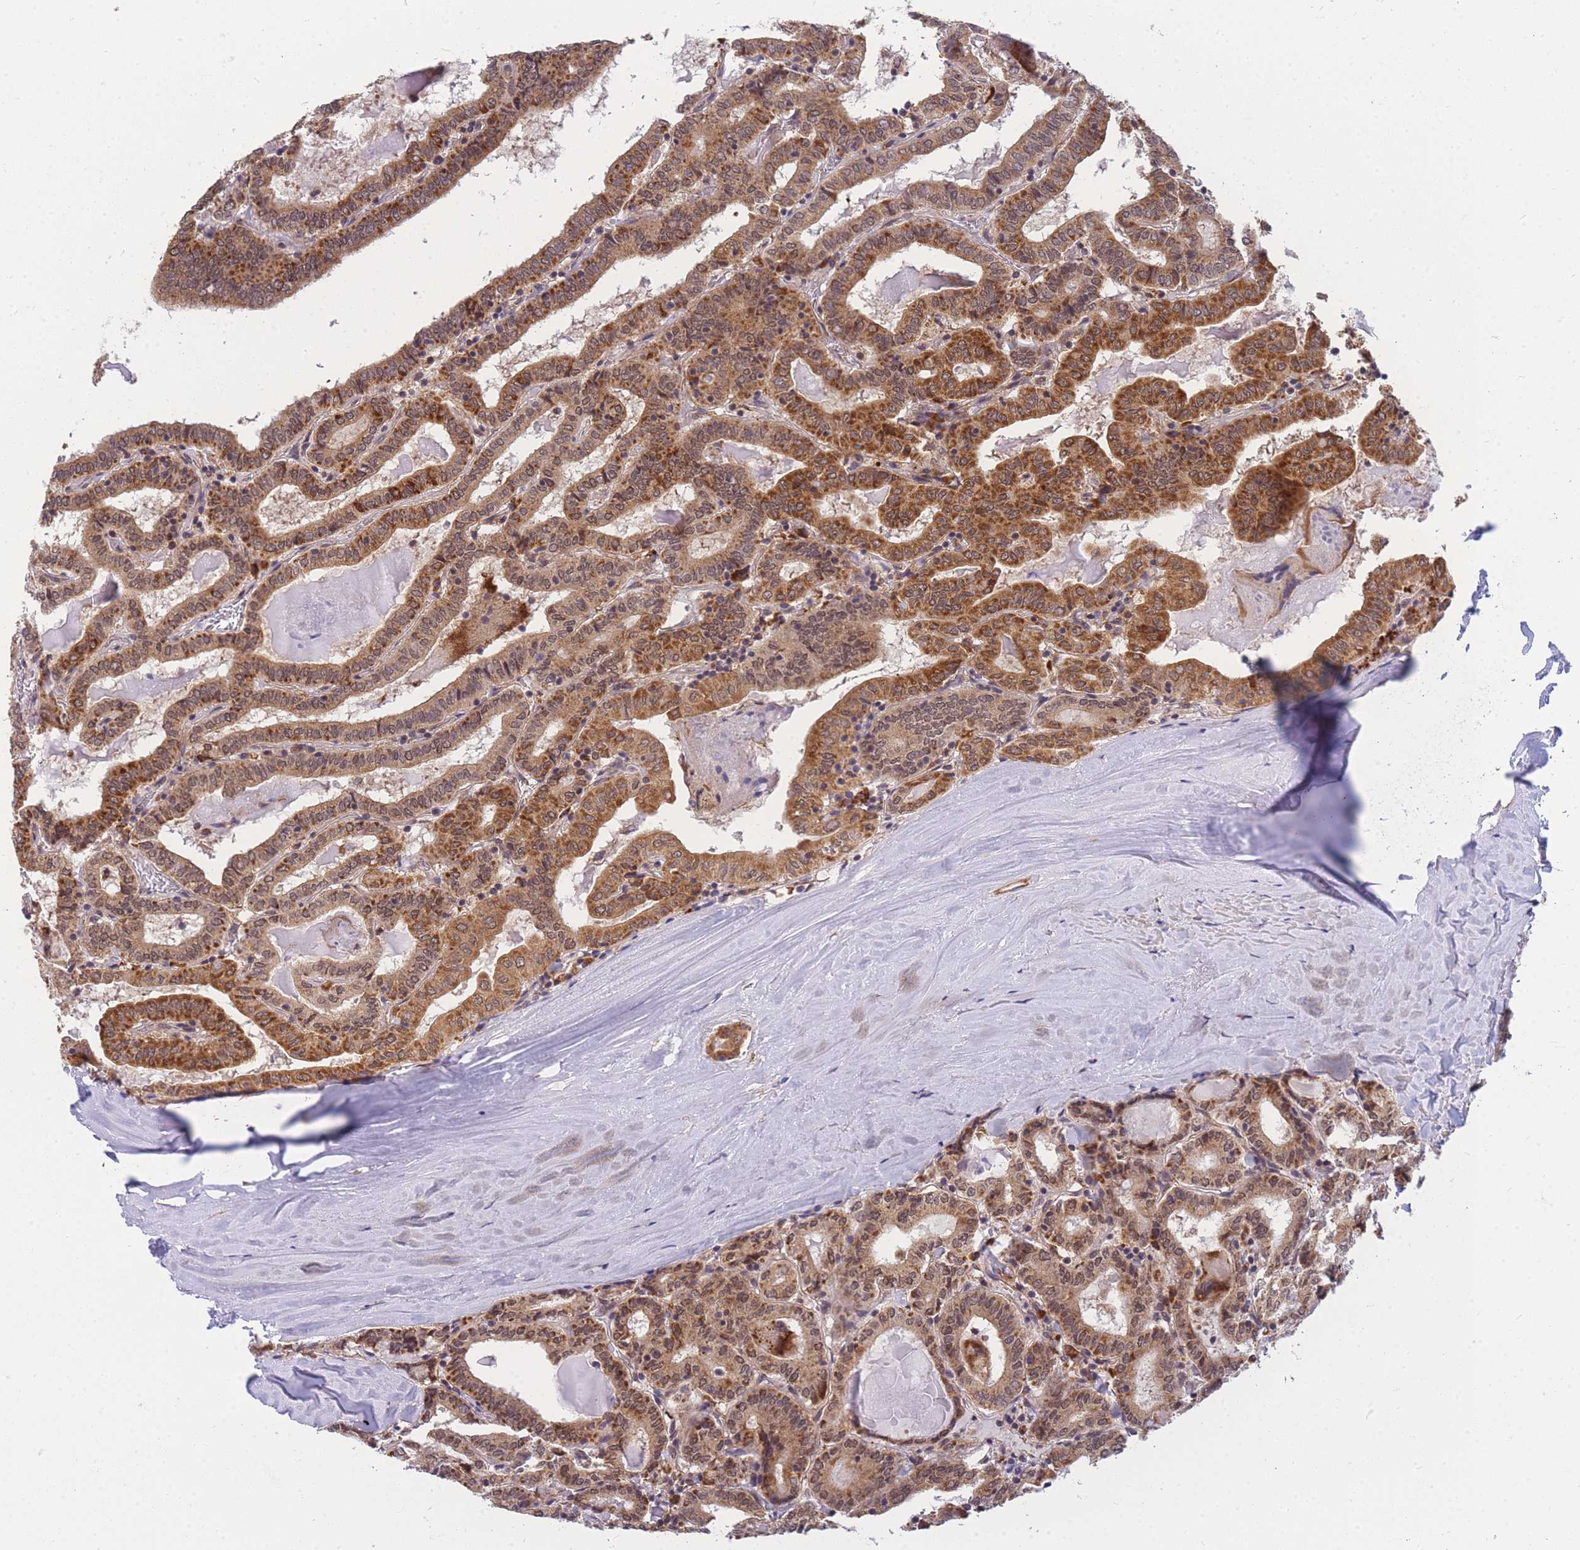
{"staining": {"intensity": "moderate", "quantity": ">75%", "location": "cytoplasmic/membranous"}, "tissue": "thyroid cancer", "cell_type": "Tumor cells", "image_type": "cancer", "snomed": [{"axis": "morphology", "description": "Papillary adenocarcinoma, NOS"}, {"axis": "topography", "description": "Thyroid gland"}], "caption": "Immunohistochemistry image of neoplastic tissue: thyroid cancer (papillary adenocarcinoma) stained using immunohistochemistry (IHC) demonstrates medium levels of moderate protein expression localized specifically in the cytoplasmic/membranous of tumor cells, appearing as a cytoplasmic/membranous brown color.", "gene": "MRPL23", "patient": {"sex": "female", "age": 72}}